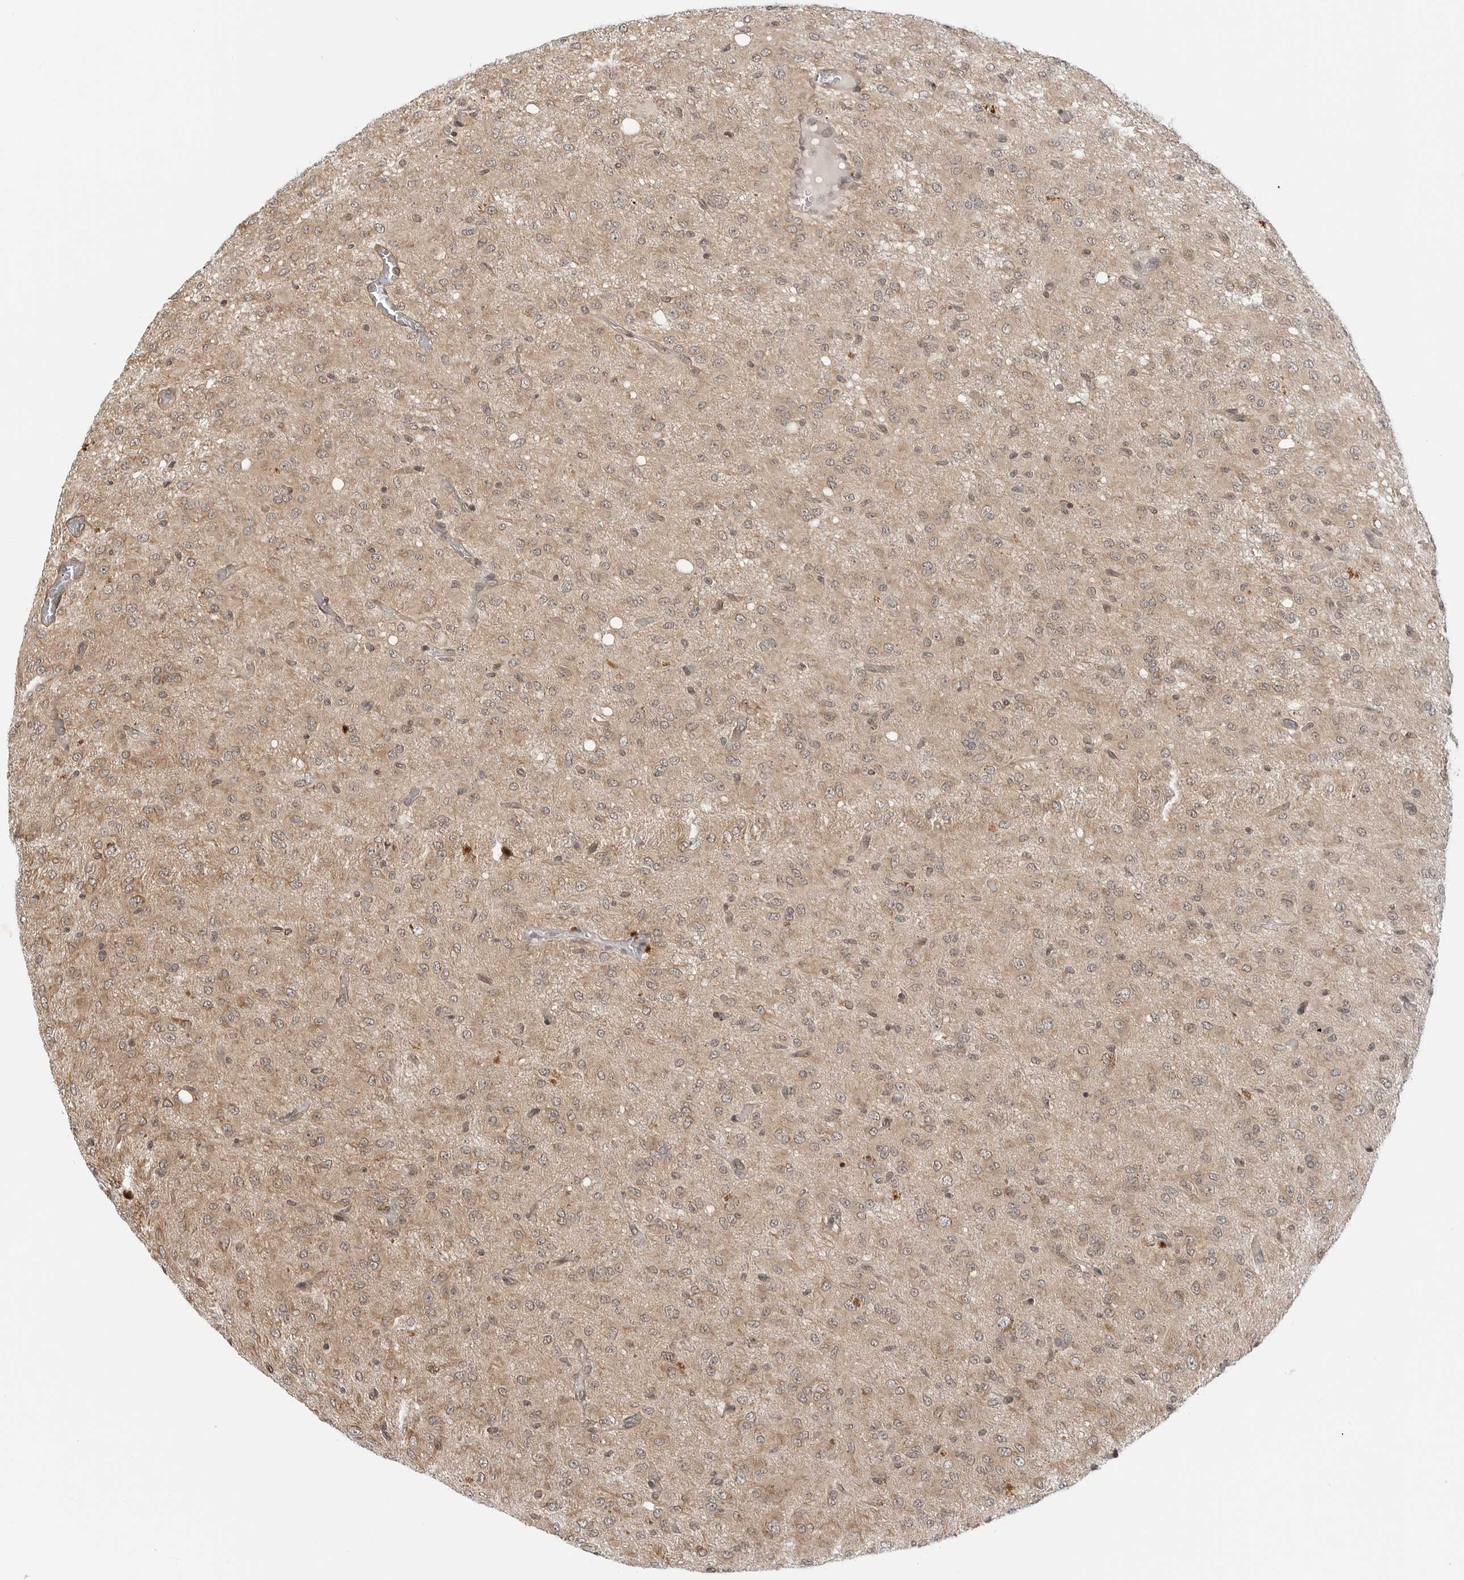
{"staining": {"intensity": "weak", "quantity": ">75%", "location": "cytoplasmic/membranous"}, "tissue": "glioma", "cell_type": "Tumor cells", "image_type": "cancer", "snomed": [{"axis": "morphology", "description": "Glioma, malignant, High grade"}, {"axis": "topography", "description": "Brain"}], "caption": "A brown stain highlights weak cytoplasmic/membranous staining of a protein in human glioma tumor cells.", "gene": "TIPRL", "patient": {"sex": "female", "age": 59}}